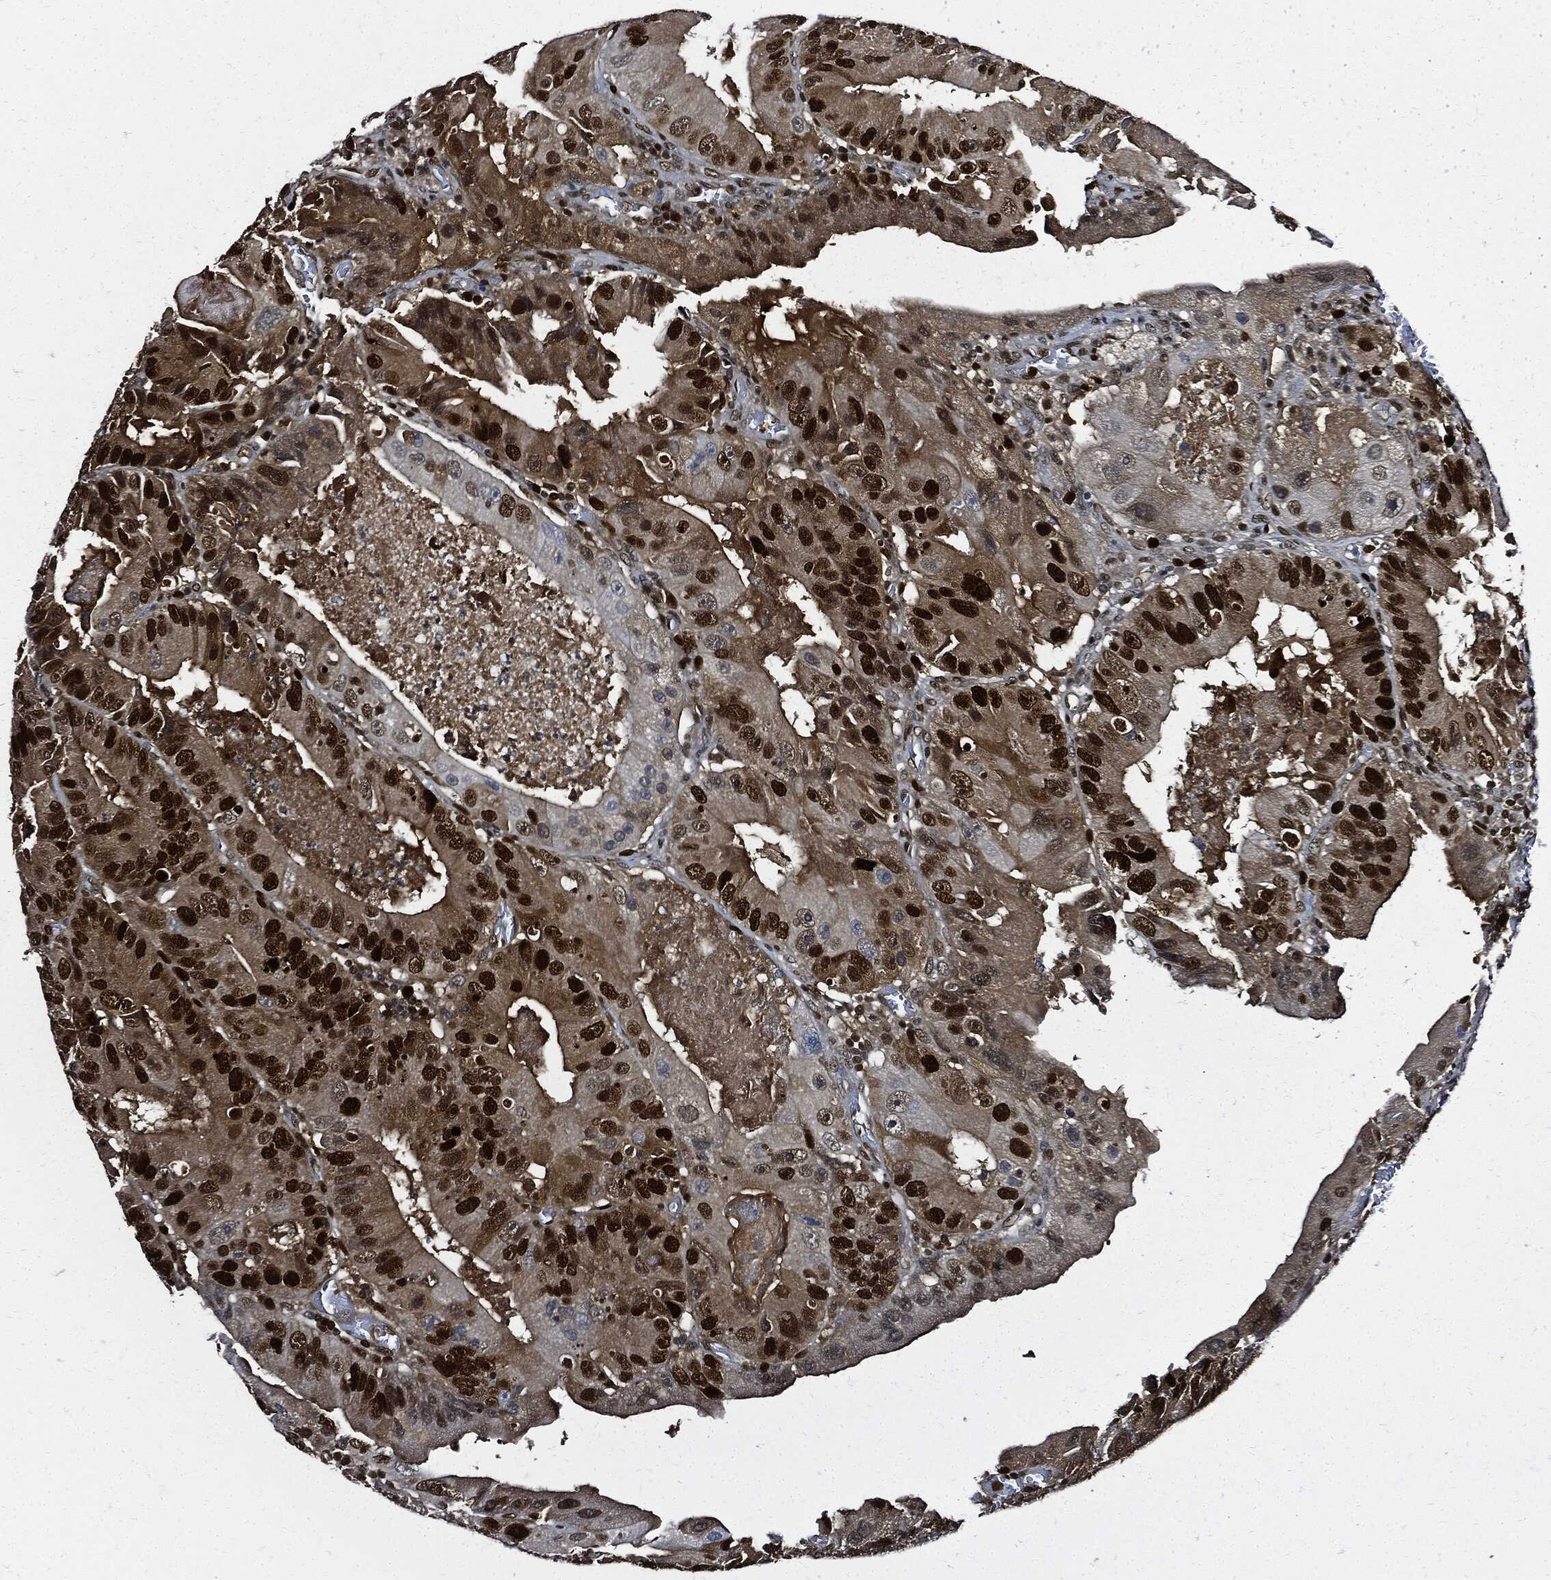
{"staining": {"intensity": "strong", "quantity": ">75%", "location": "nuclear"}, "tissue": "colorectal cancer", "cell_type": "Tumor cells", "image_type": "cancer", "snomed": [{"axis": "morphology", "description": "Adenocarcinoma, NOS"}, {"axis": "topography", "description": "Colon"}], "caption": "A micrograph of adenocarcinoma (colorectal) stained for a protein reveals strong nuclear brown staining in tumor cells. (IHC, brightfield microscopy, high magnification).", "gene": "PCNA", "patient": {"sex": "female", "age": 86}}